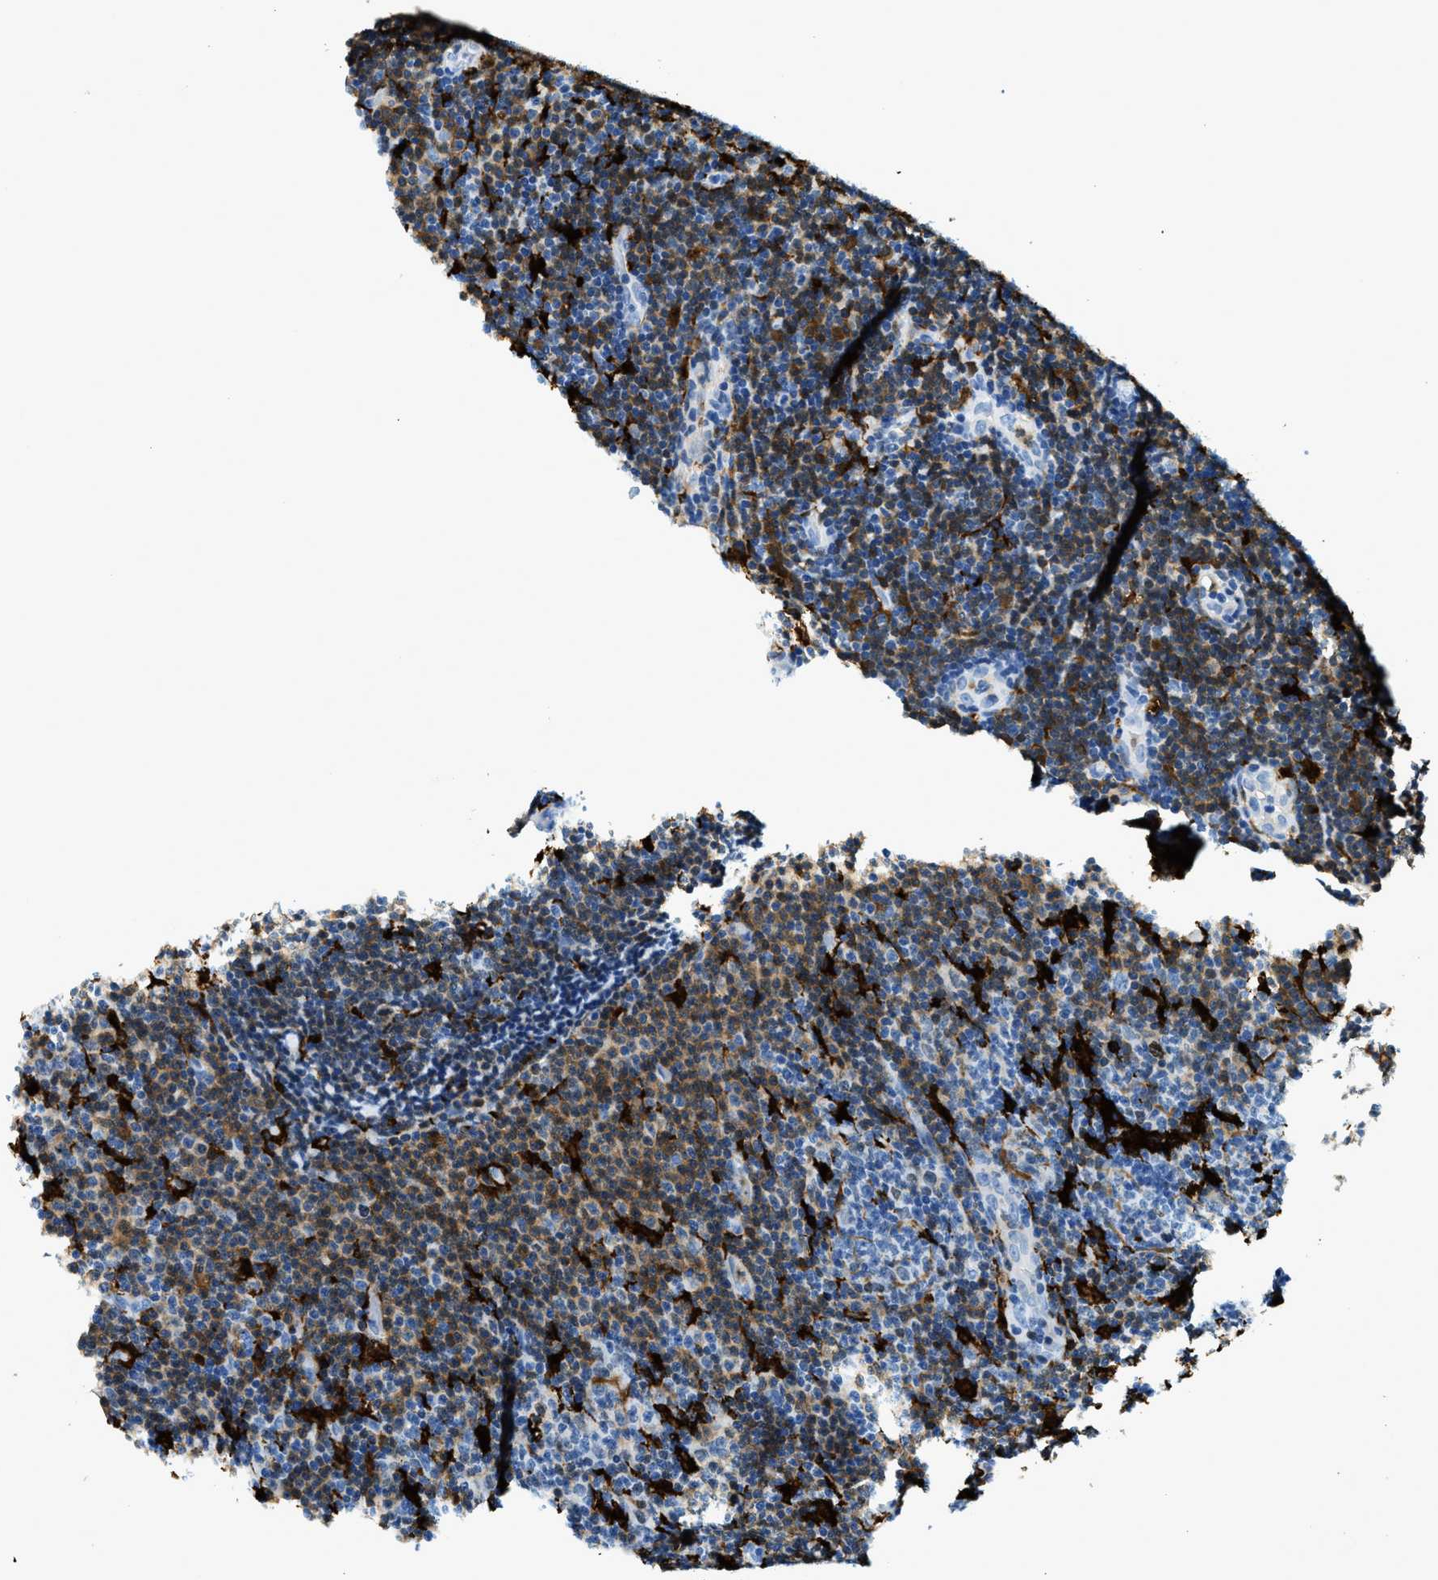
{"staining": {"intensity": "moderate", "quantity": "25%-75%", "location": "cytoplasmic/membranous"}, "tissue": "lymphoma", "cell_type": "Tumor cells", "image_type": "cancer", "snomed": [{"axis": "morphology", "description": "Malignant lymphoma, non-Hodgkin's type, Low grade"}, {"axis": "topography", "description": "Lymph node"}], "caption": "This image exhibits immunohistochemistry staining of low-grade malignant lymphoma, non-Hodgkin's type, with medium moderate cytoplasmic/membranous staining in approximately 25%-75% of tumor cells.", "gene": "CAPG", "patient": {"sex": "male", "age": 83}}